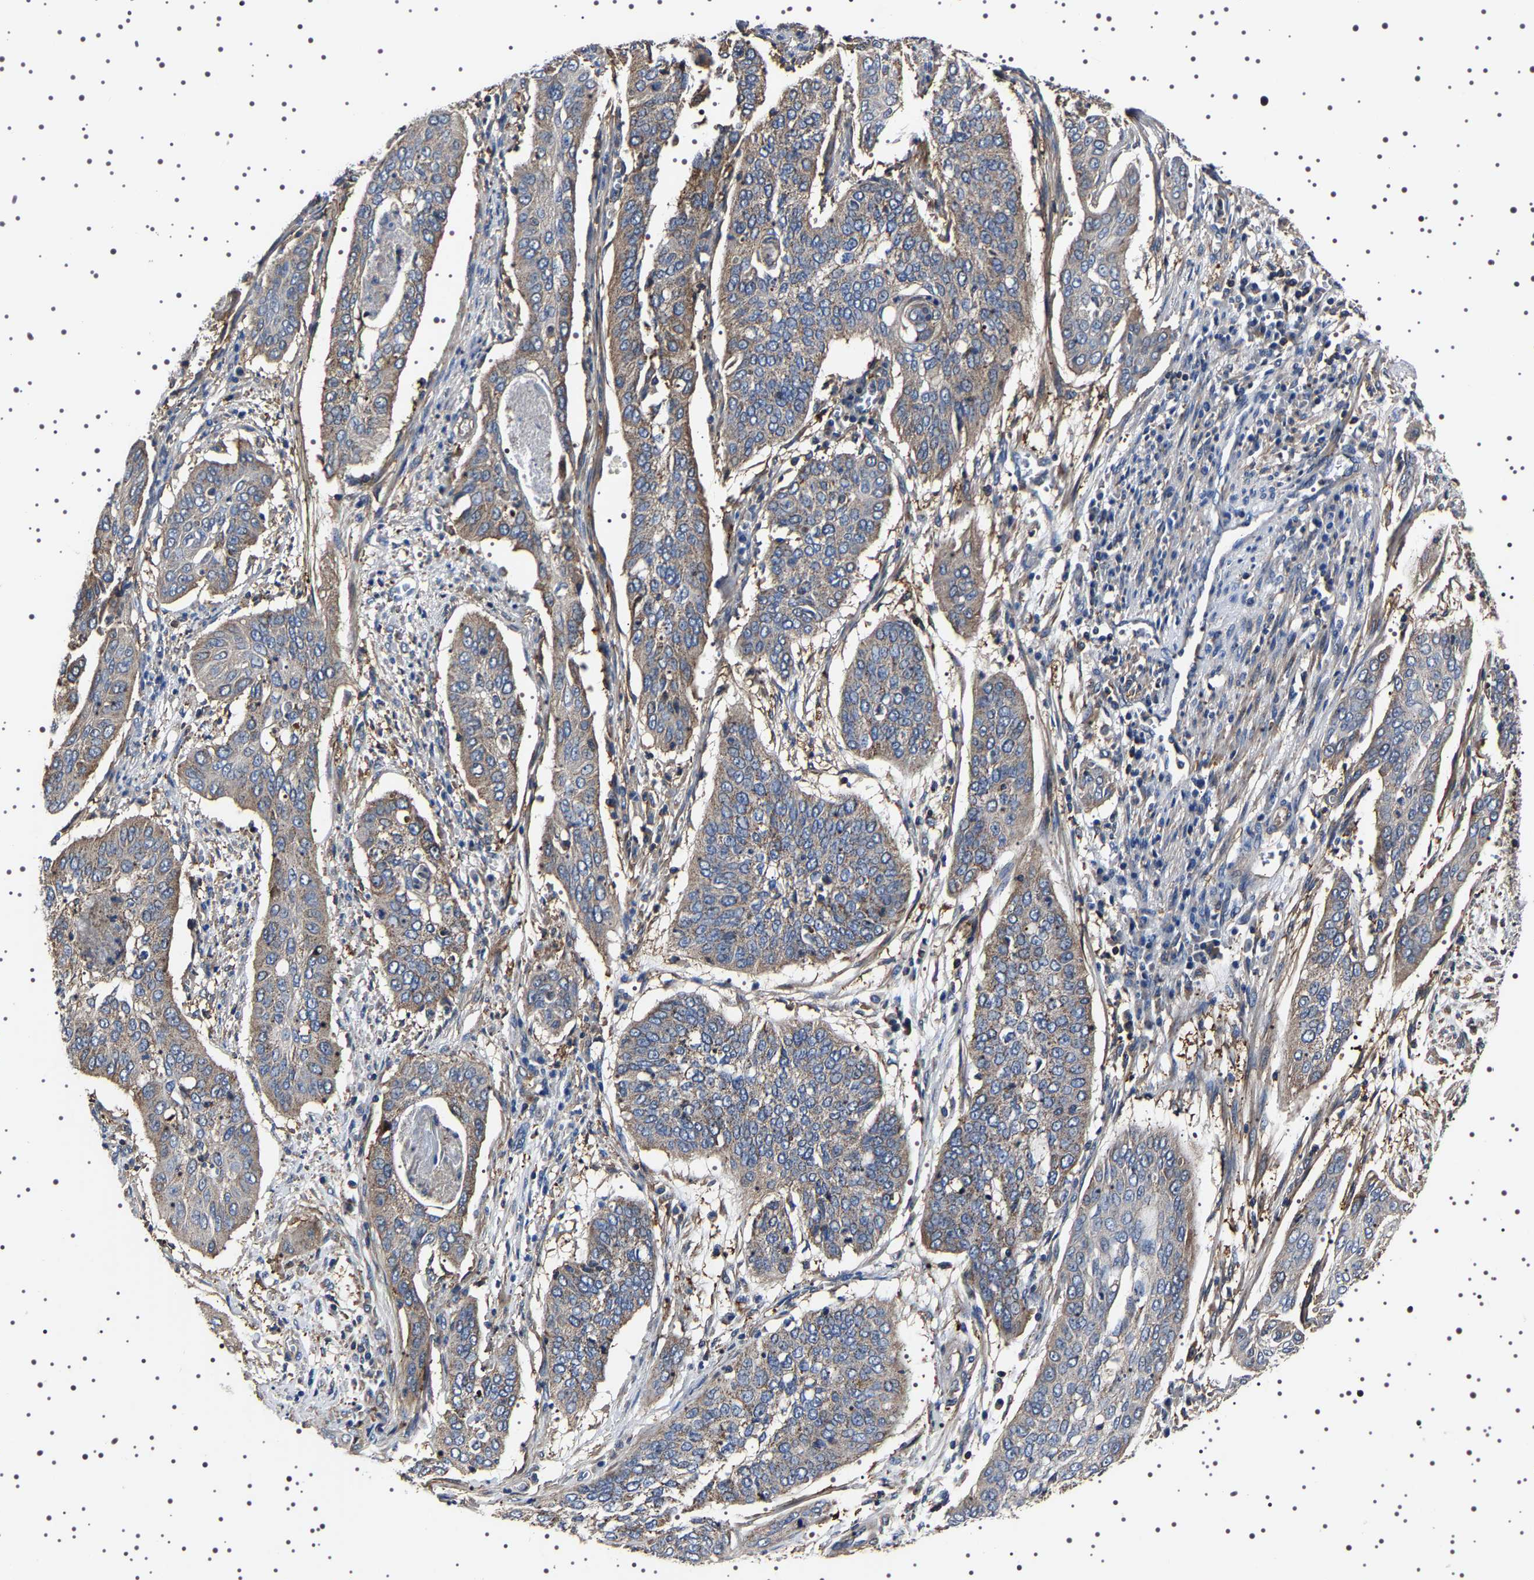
{"staining": {"intensity": "weak", "quantity": "<25%", "location": "cytoplasmic/membranous"}, "tissue": "cervical cancer", "cell_type": "Tumor cells", "image_type": "cancer", "snomed": [{"axis": "morphology", "description": "Squamous cell carcinoma, NOS"}, {"axis": "topography", "description": "Cervix"}], "caption": "IHC of cervical cancer (squamous cell carcinoma) demonstrates no staining in tumor cells.", "gene": "WDR1", "patient": {"sex": "female", "age": 39}}